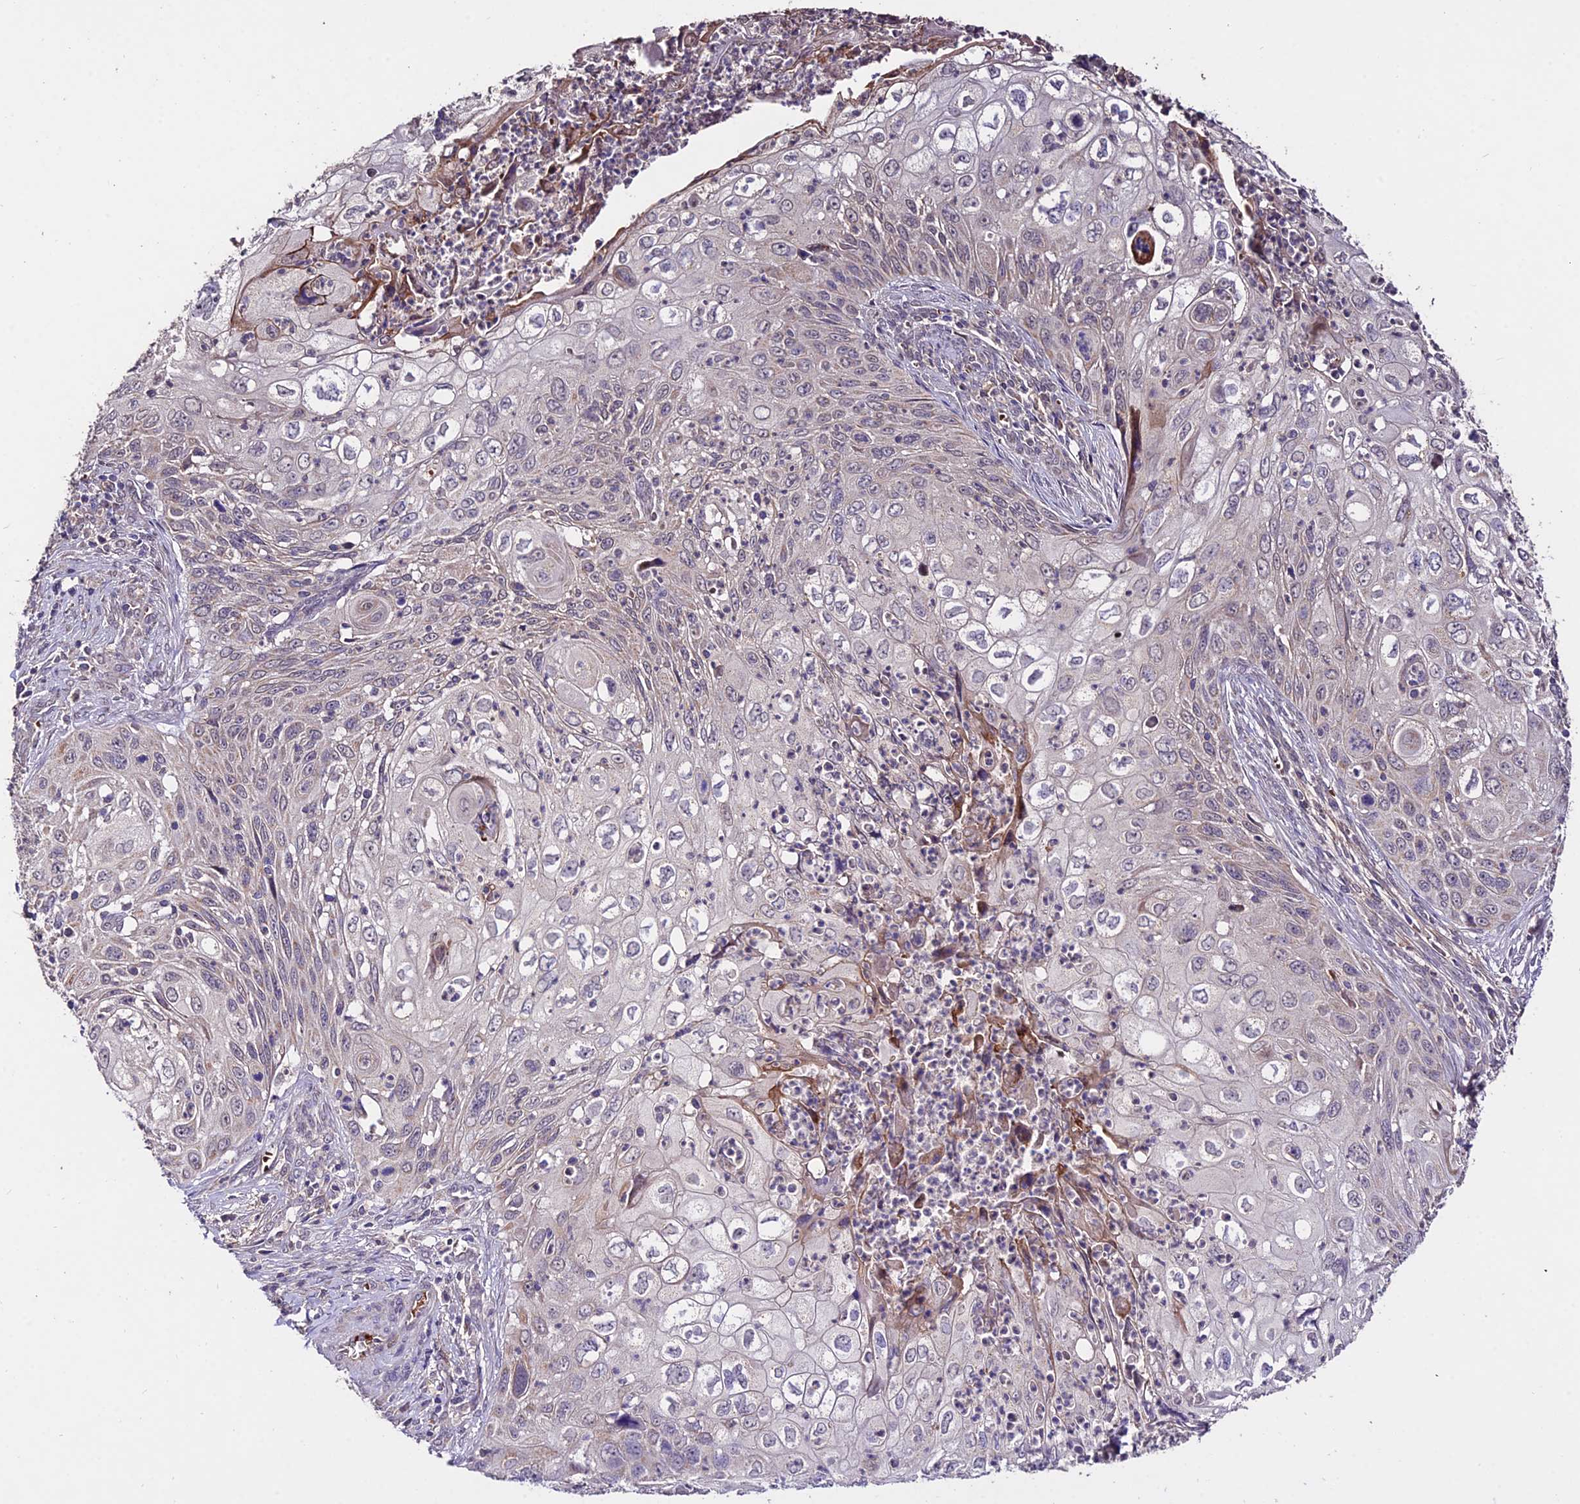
{"staining": {"intensity": "weak", "quantity": "<25%", "location": "cytoplasmic/membranous"}, "tissue": "cervical cancer", "cell_type": "Tumor cells", "image_type": "cancer", "snomed": [{"axis": "morphology", "description": "Squamous cell carcinoma, NOS"}, {"axis": "topography", "description": "Cervix"}], "caption": "This is an immunohistochemistry histopathology image of cervical squamous cell carcinoma. There is no expression in tumor cells.", "gene": "WDR5B", "patient": {"sex": "female", "age": 70}}